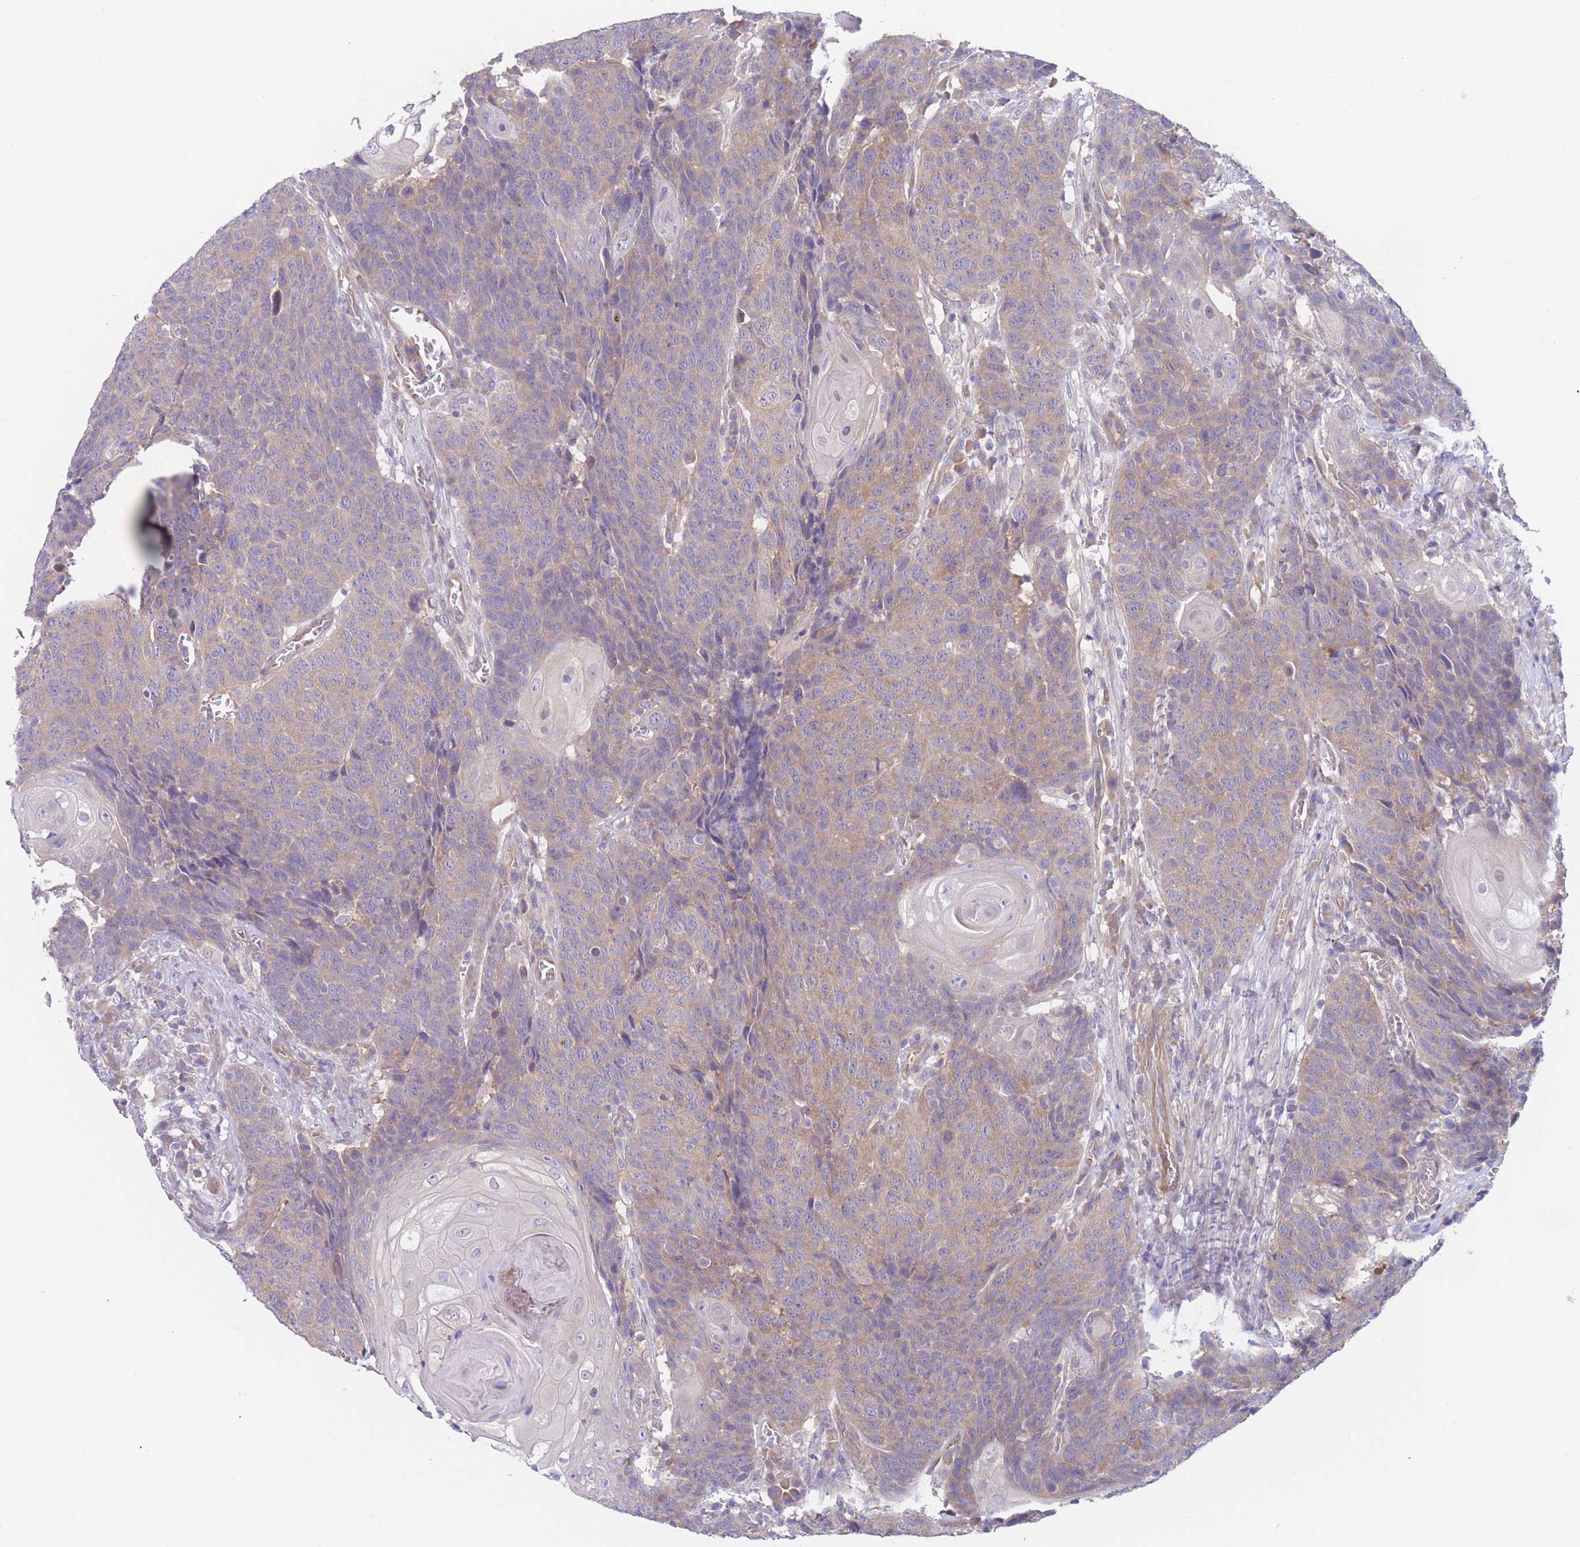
{"staining": {"intensity": "weak", "quantity": "25%-75%", "location": "cytoplasmic/membranous"}, "tissue": "head and neck cancer", "cell_type": "Tumor cells", "image_type": "cancer", "snomed": [{"axis": "morphology", "description": "Squamous cell carcinoma, NOS"}, {"axis": "topography", "description": "Head-Neck"}], "caption": "Head and neck cancer stained with a brown dye shows weak cytoplasmic/membranous positive positivity in about 25%-75% of tumor cells.", "gene": "ZNF281", "patient": {"sex": "male", "age": 66}}